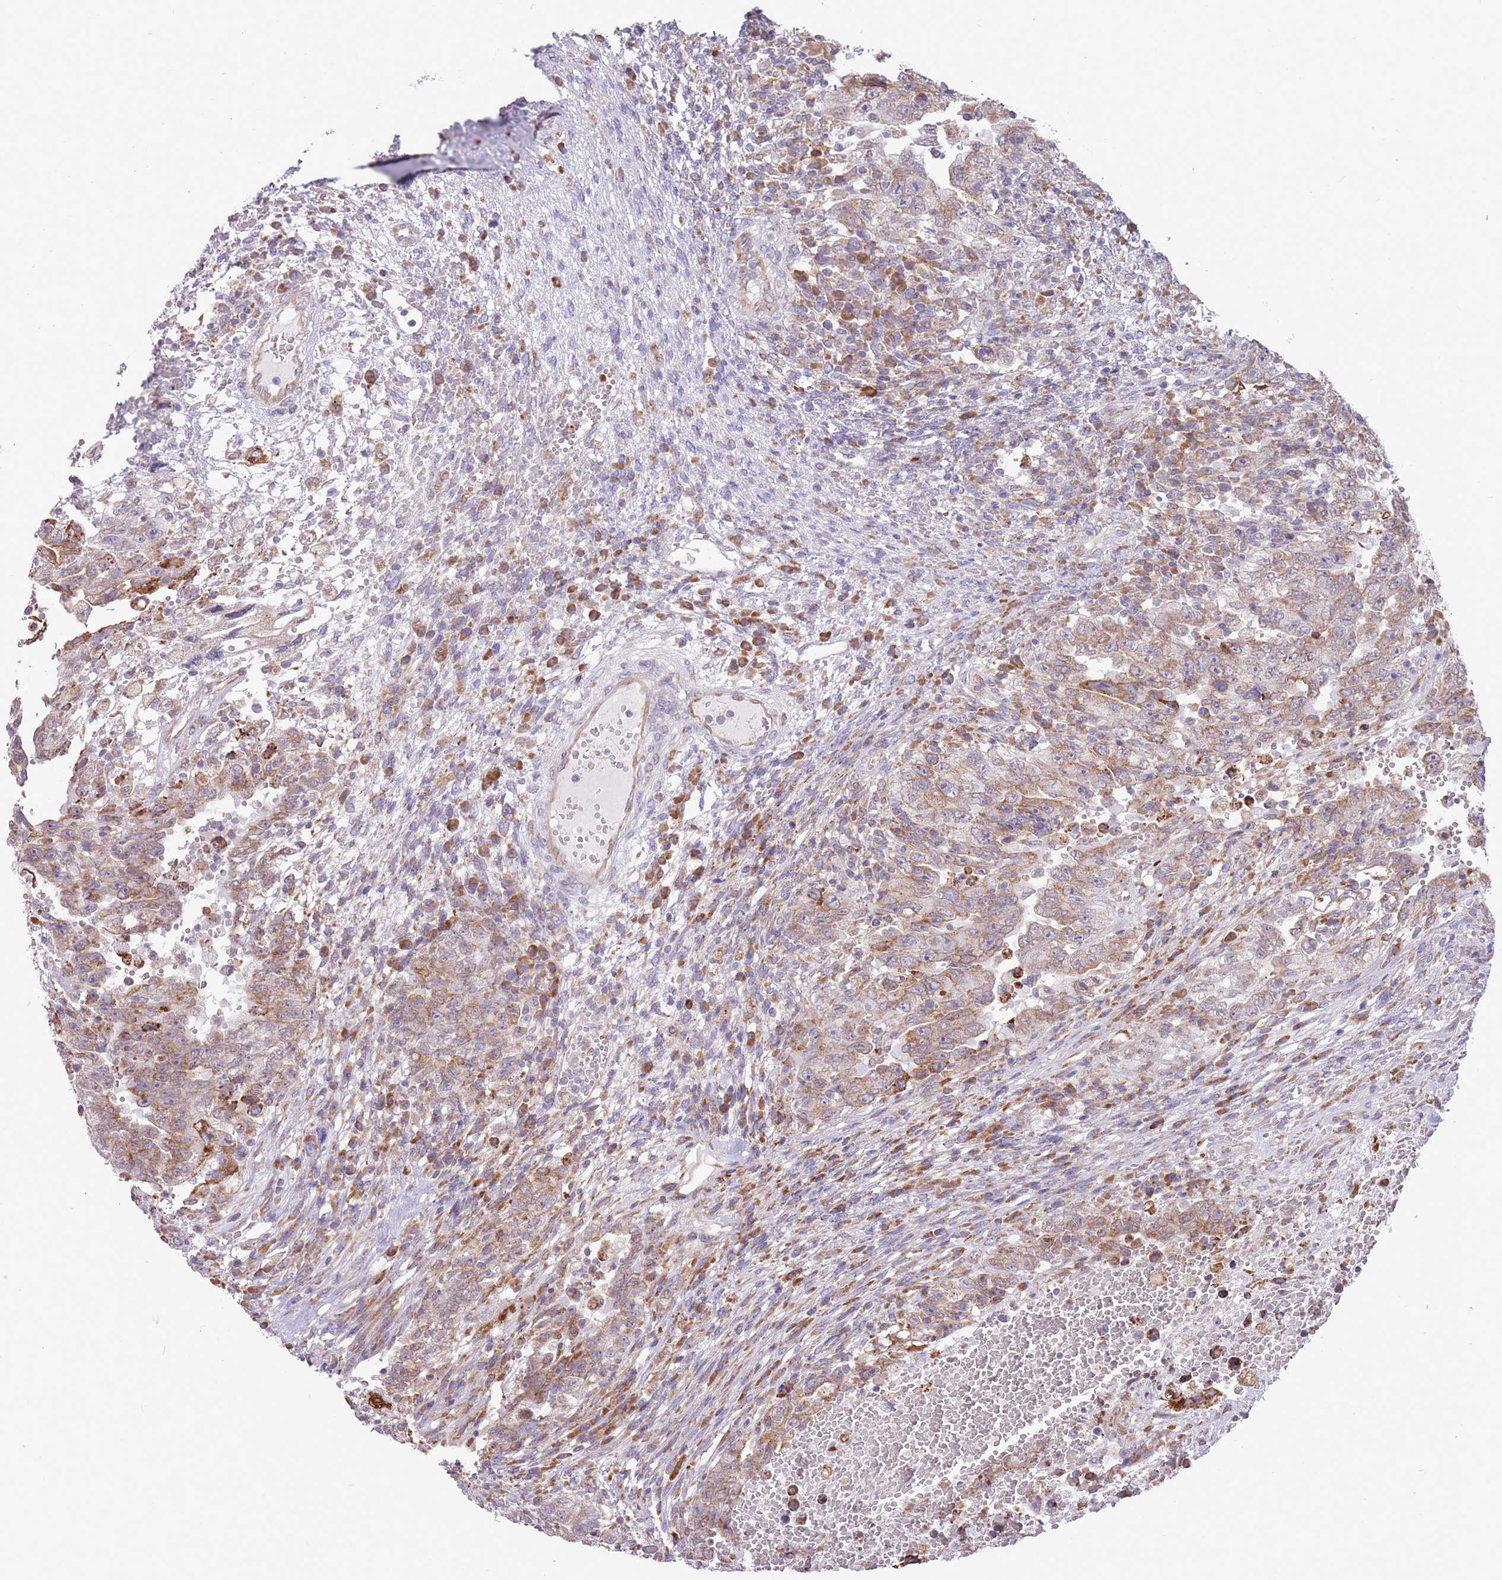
{"staining": {"intensity": "moderate", "quantity": ">75%", "location": "cytoplasmic/membranous"}, "tissue": "testis cancer", "cell_type": "Tumor cells", "image_type": "cancer", "snomed": [{"axis": "morphology", "description": "Carcinoma, Embryonal, NOS"}, {"axis": "topography", "description": "Testis"}], "caption": "A histopathology image of human embryonal carcinoma (testis) stained for a protein shows moderate cytoplasmic/membranous brown staining in tumor cells. Immunohistochemistry (ihc) stains the protein in brown and the nuclei are stained blue.", "gene": "TRAPPC5", "patient": {"sex": "male", "age": 26}}